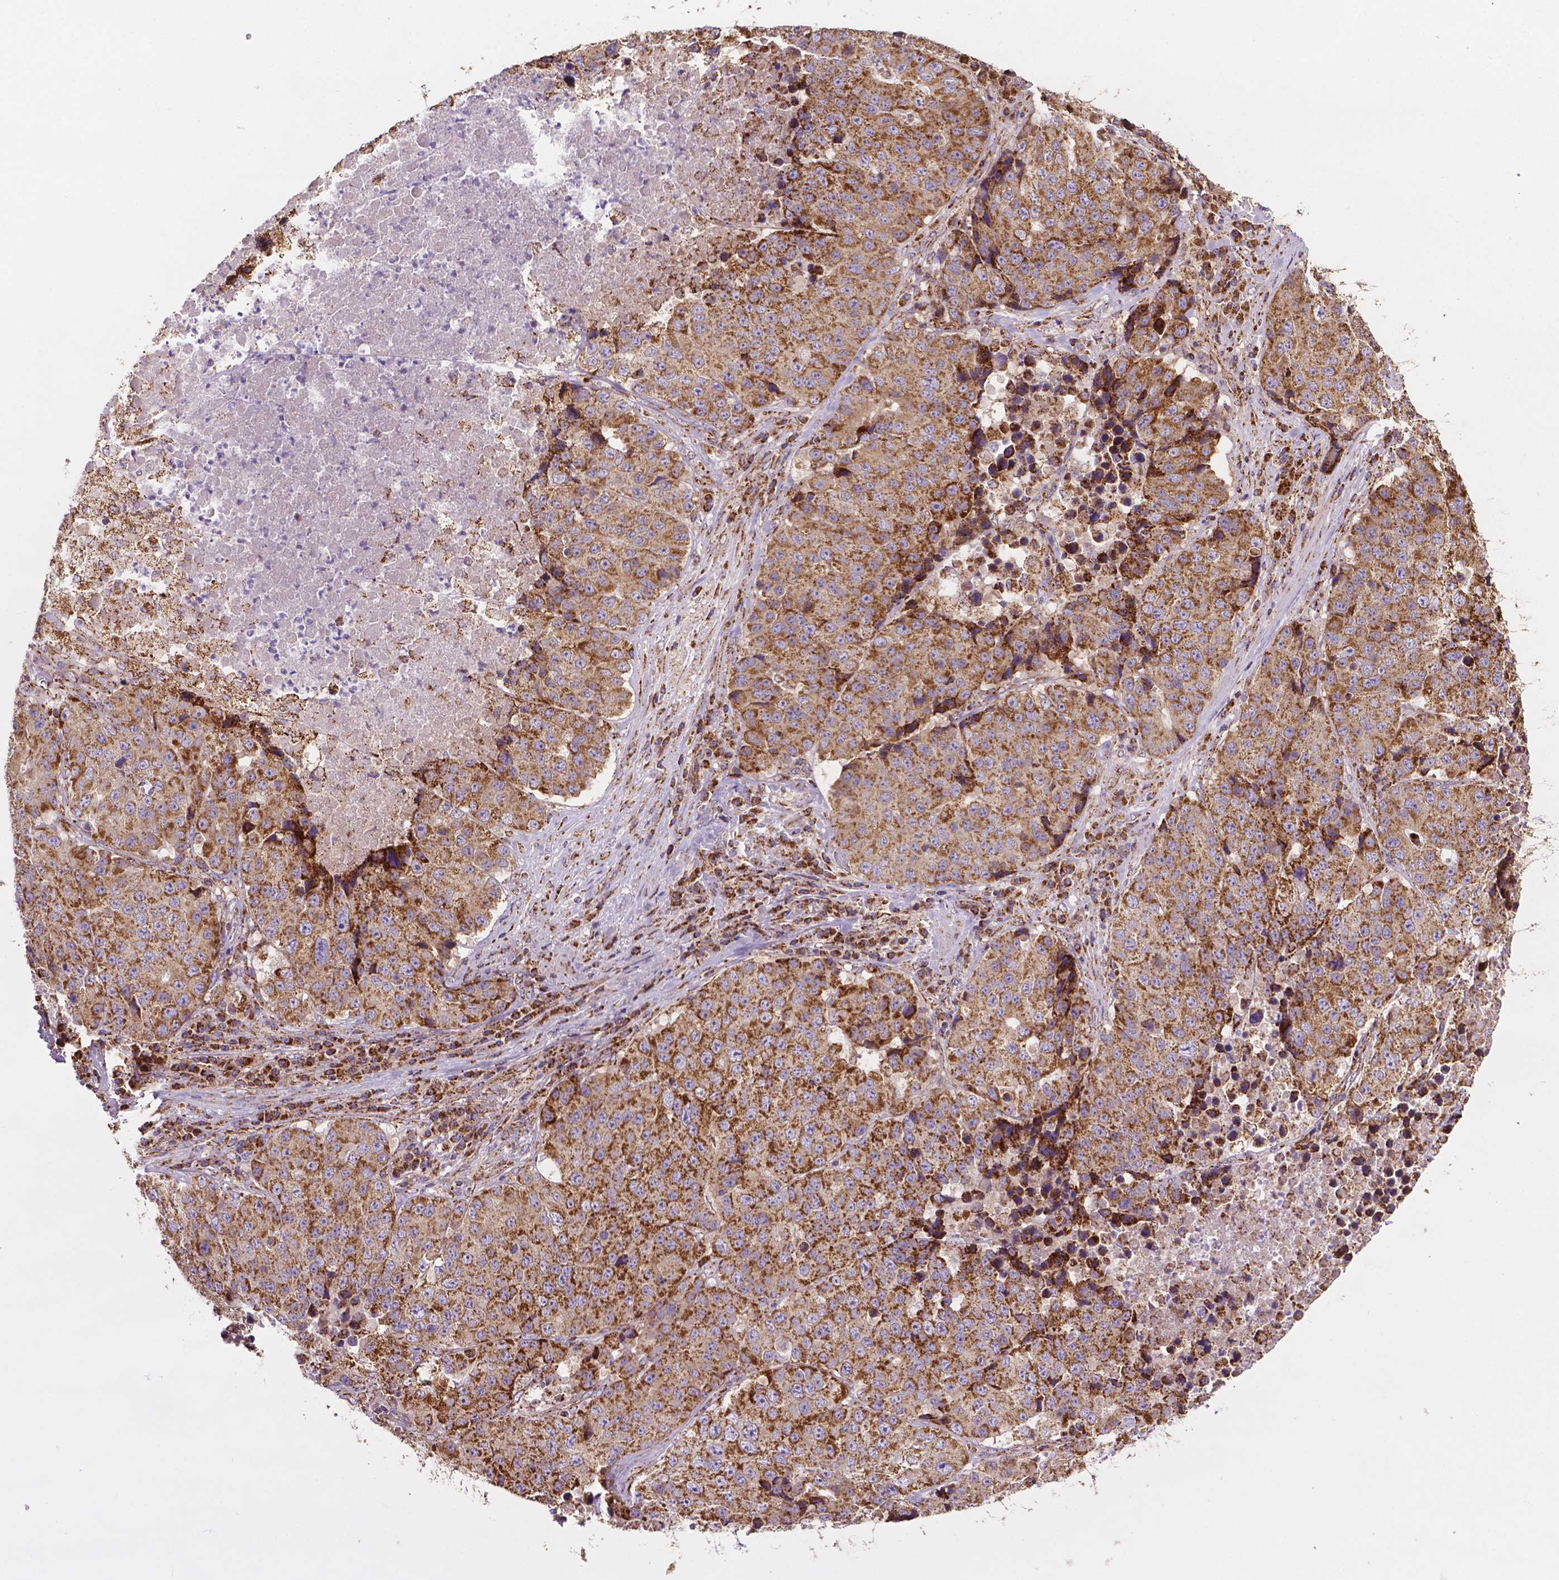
{"staining": {"intensity": "moderate", "quantity": ">75%", "location": "cytoplasmic/membranous"}, "tissue": "stomach cancer", "cell_type": "Tumor cells", "image_type": "cancer", "snomed": [{"axis": "morphology", "description": "Adenocarcinoma, NOS"}, {"axis": "topography", "description": "Stomach"}], "caption": "Immunohistochemical staining of human stomach adenocarcinoma displays medium levels of moderate cytoplasmic/membranous protein staining in approximately >75% of tumor cells.", "gene": "ILVBL", "patient": {"sex": "male", "age": 71}}